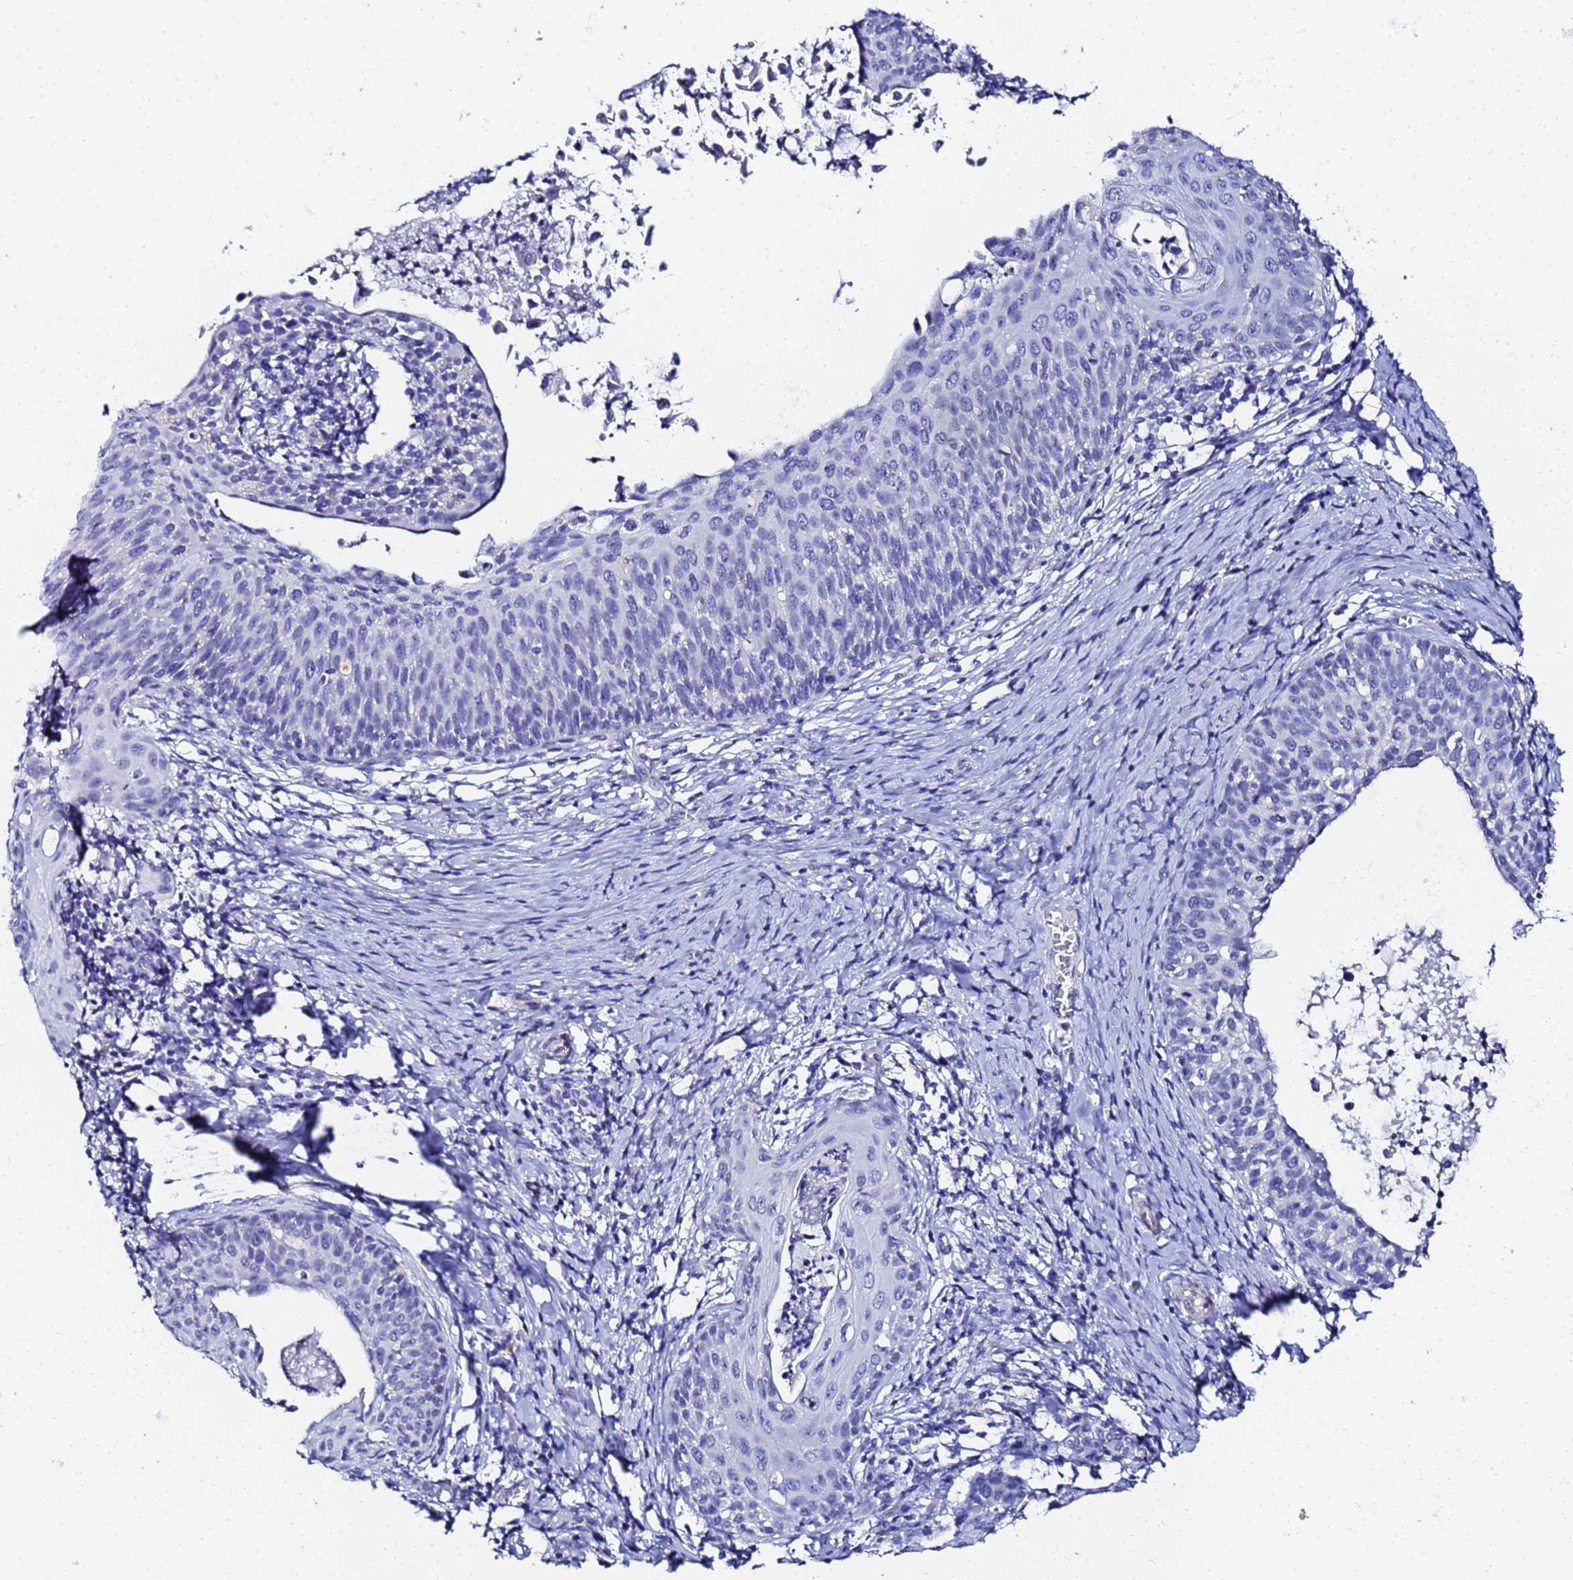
{"staining": {"intensity": "negative", "quantity": "none", "location": "none"}, "tissue": "cervical cancer", "cell_type": "Tumor cells", "image_type": "cancer", "snomed": [{"axis": "morphology", "description": "Squamous cell carcinoma, NOS"}, {"axis": "topography", "description": "Cervix"}], "caption": "Protein analysis of squamous cell carcinoma (cervical) demonstrates no significant expression in tumor cells.", "gene": "ZNF26", "patient": {"sex": "female", "age": 52}}